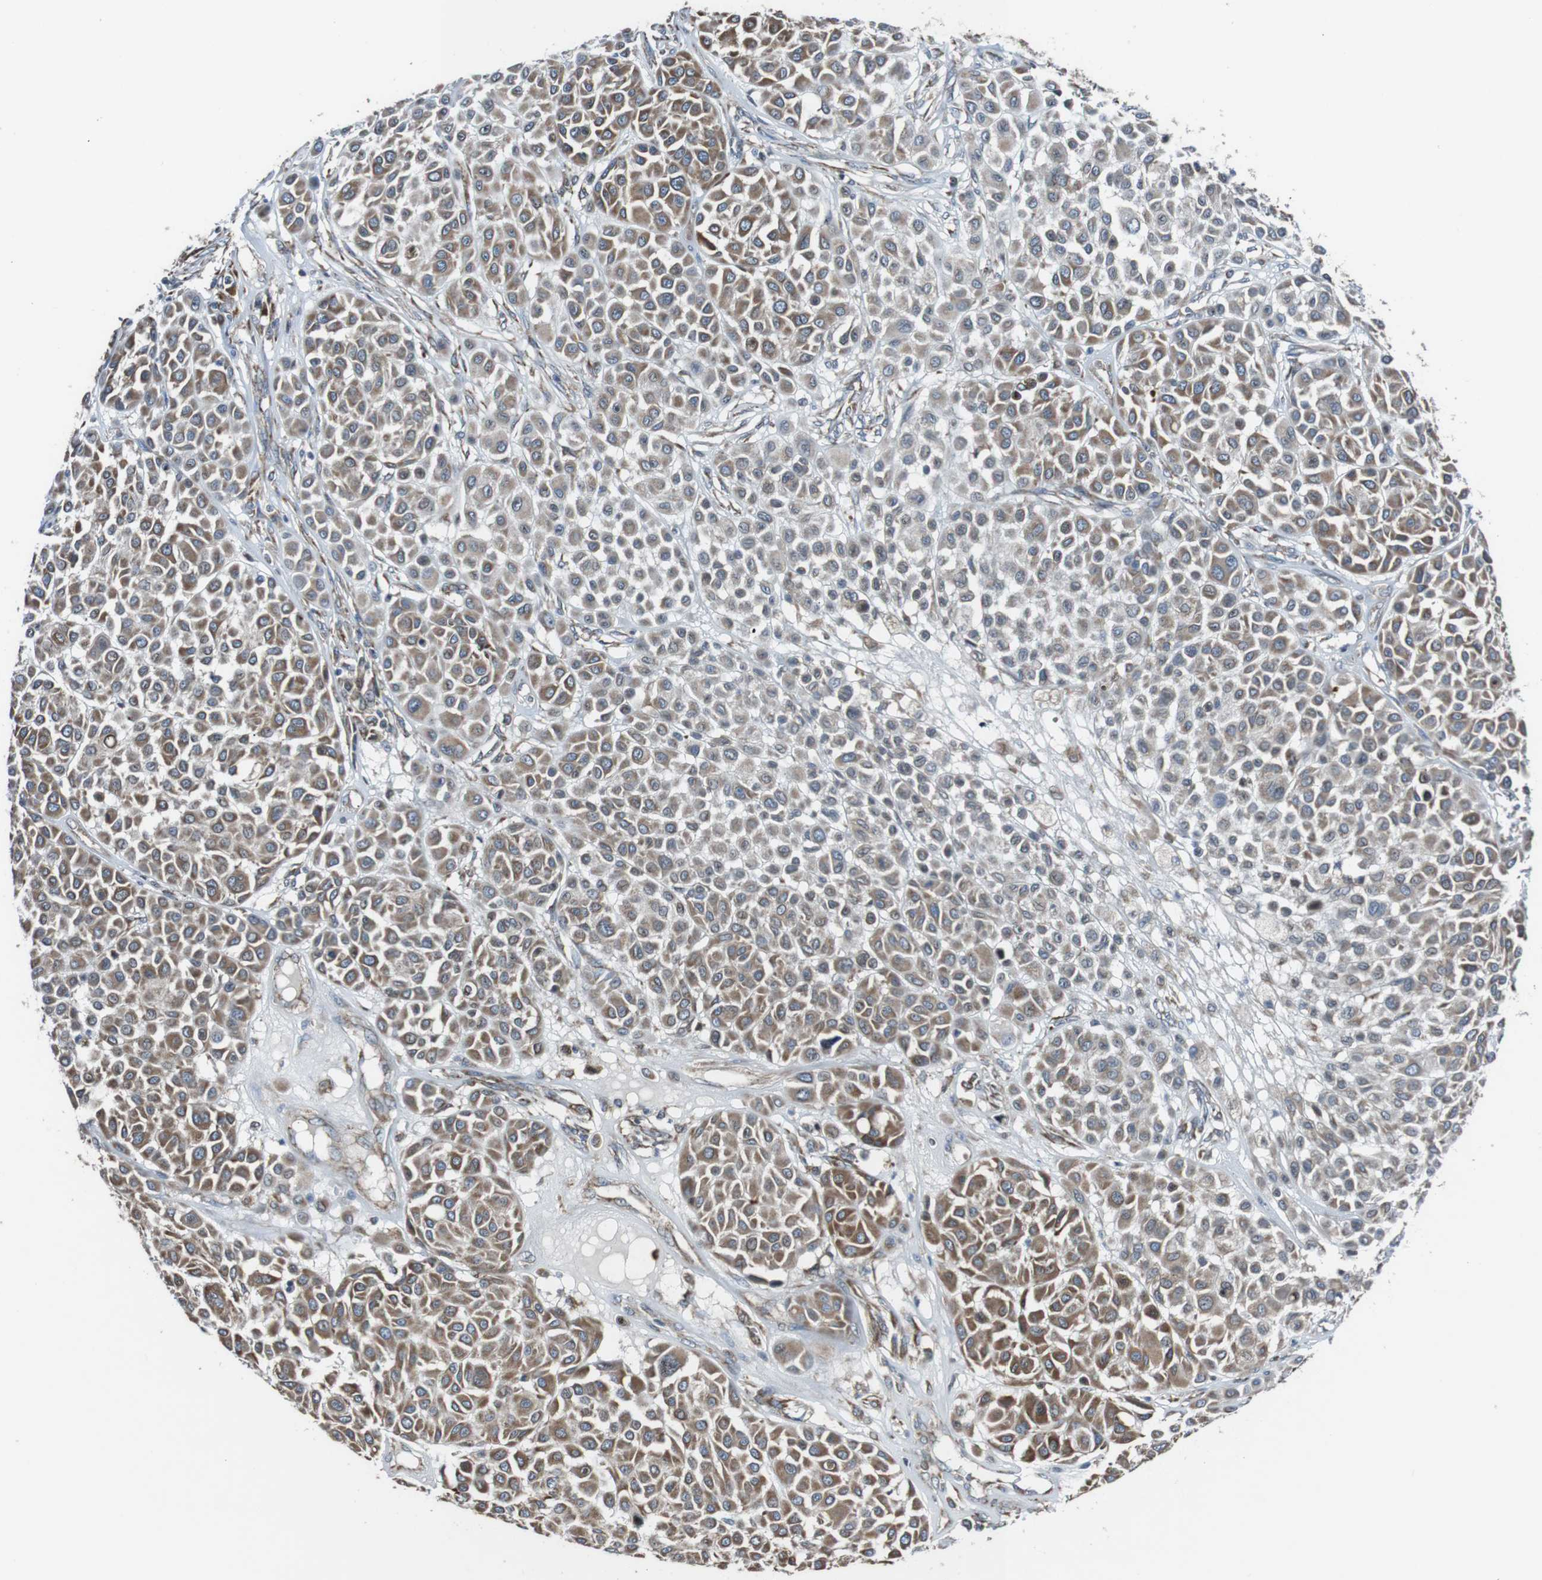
{"staining": {"intensity": "moderate", "quantity": ">75%", "location": "cytoplasmic/membranous"}, "tissue": "melanoma", "cell_type": "Tumor cells", "image_type": "cancer", "snomed": [{"axis": "morphology", "description": "Malignant melanoma, Metastatic site"}, {"axis": "topography", "description": "Soft tissue"}], "caption": "Melanoma stained for a protein (brown) reveals moderate cytoplasmic/membranous positive staining in about >75% of tumor cells.", "gene": "CISD2", "patient": {"sex": "male", "age": 41}}